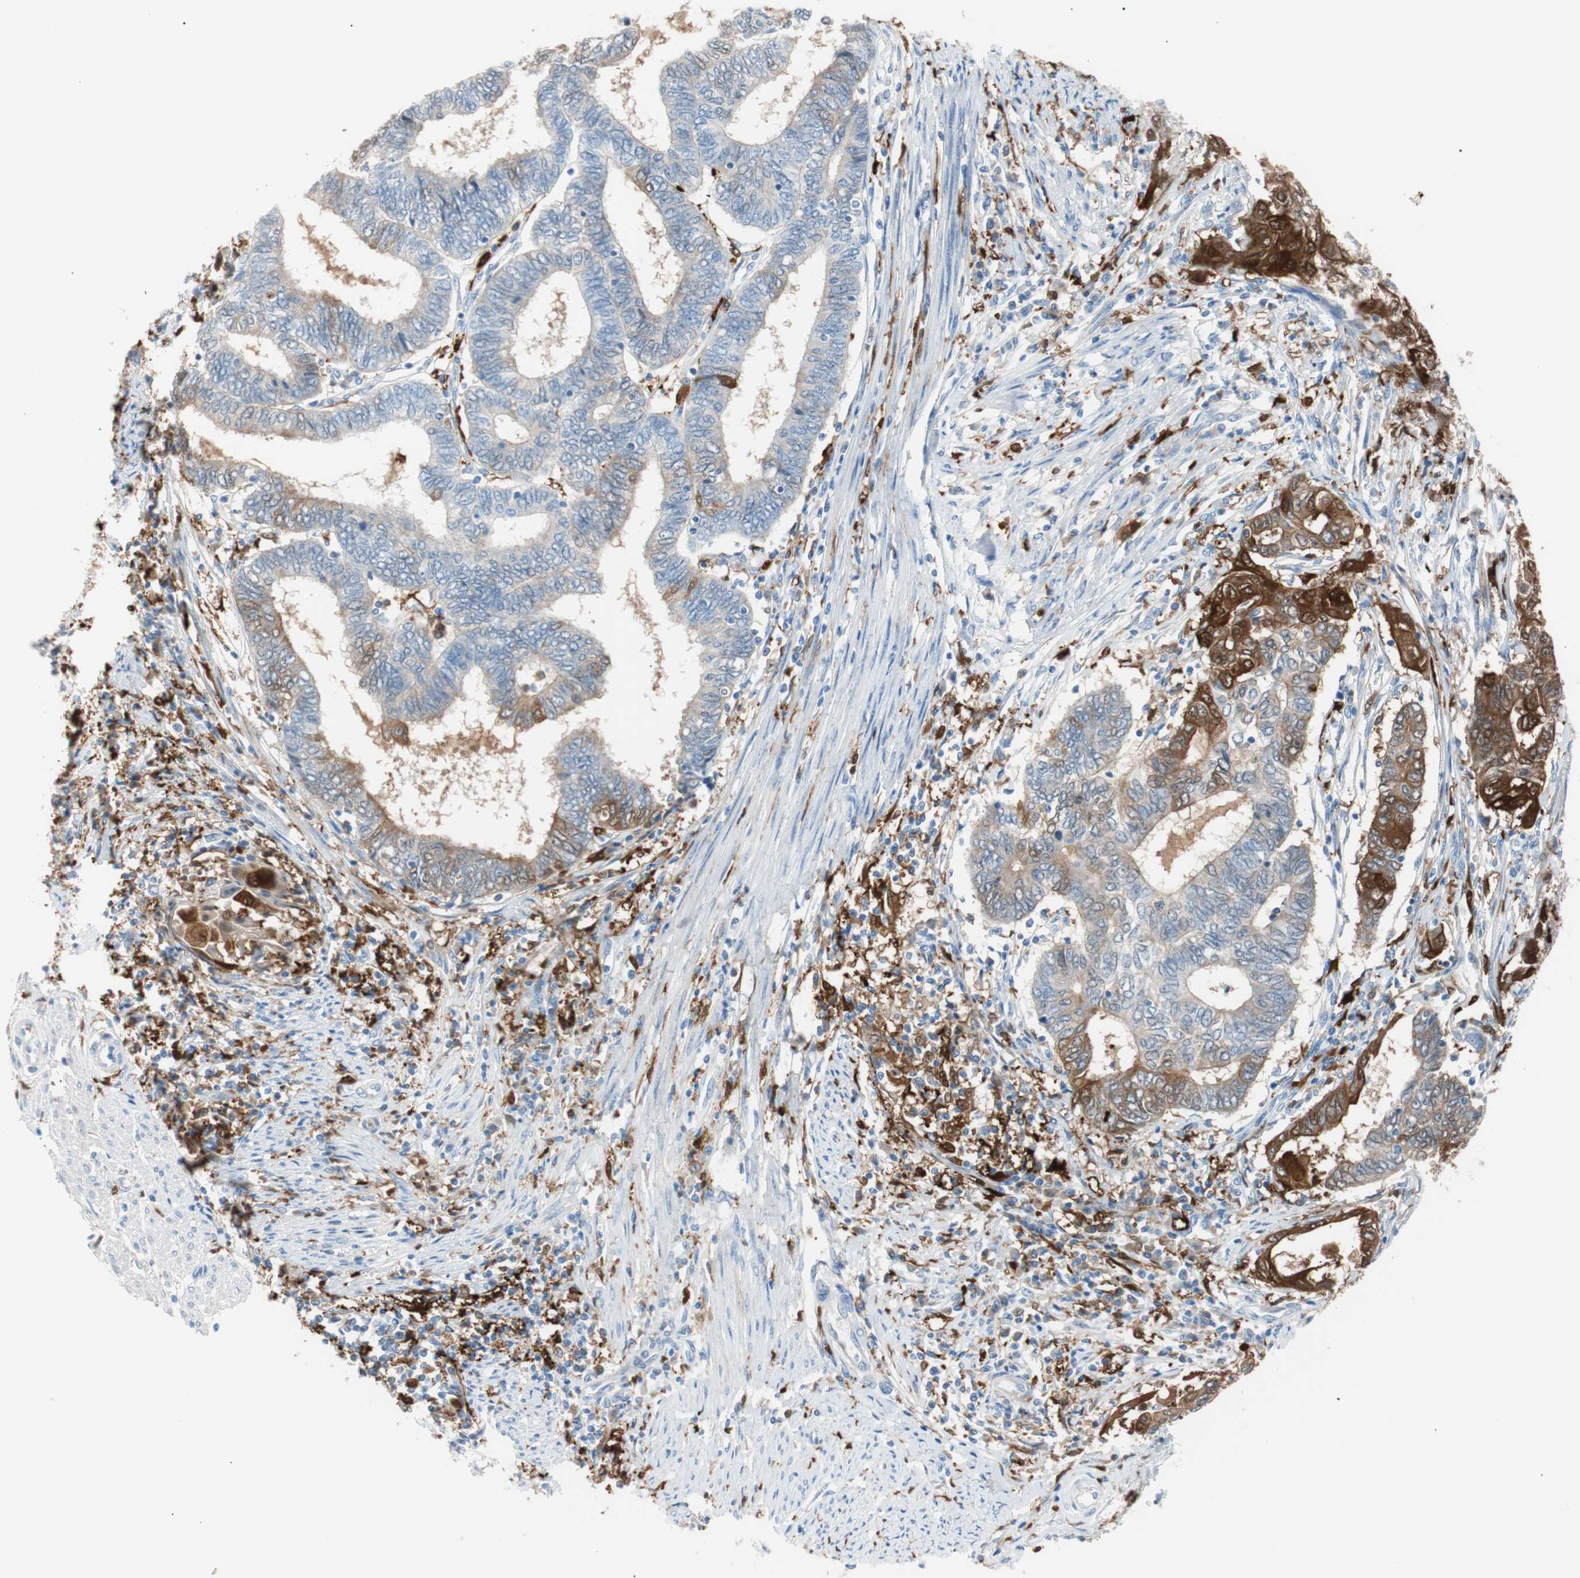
{"staining": {"intensity": "strong", "quantity": "<25%", "location": "cytoplasmic/membranous,nuclear"}, "tissue": "endometrial cancer", "cell_type": "Tumor cells", "image_type": "cancer", "snomed": [{"axis": "morphology", "description": "Adenocarcinoma, NOS"}, {"axis": "topography", "description": "Uterus"}, {"axis": "topography", "description": "Endometrium"}], "caption": "Immunohistochemistry (IHC) (DAB (3,3'-diaminobenzidine)) staining of human endometrial adenocarcinoma displays strong cytoplasmic/membranous and nuclear protein positivity in approximately <25% of tumor cells. The staining was performed using DAB (3,3'-diaminobenzidine), with brown indicating positive protein expression. Nuclei are stained blue with hematoxylin.", "gene": "IL18", "patient": {"sex": "female", "age": 70}}